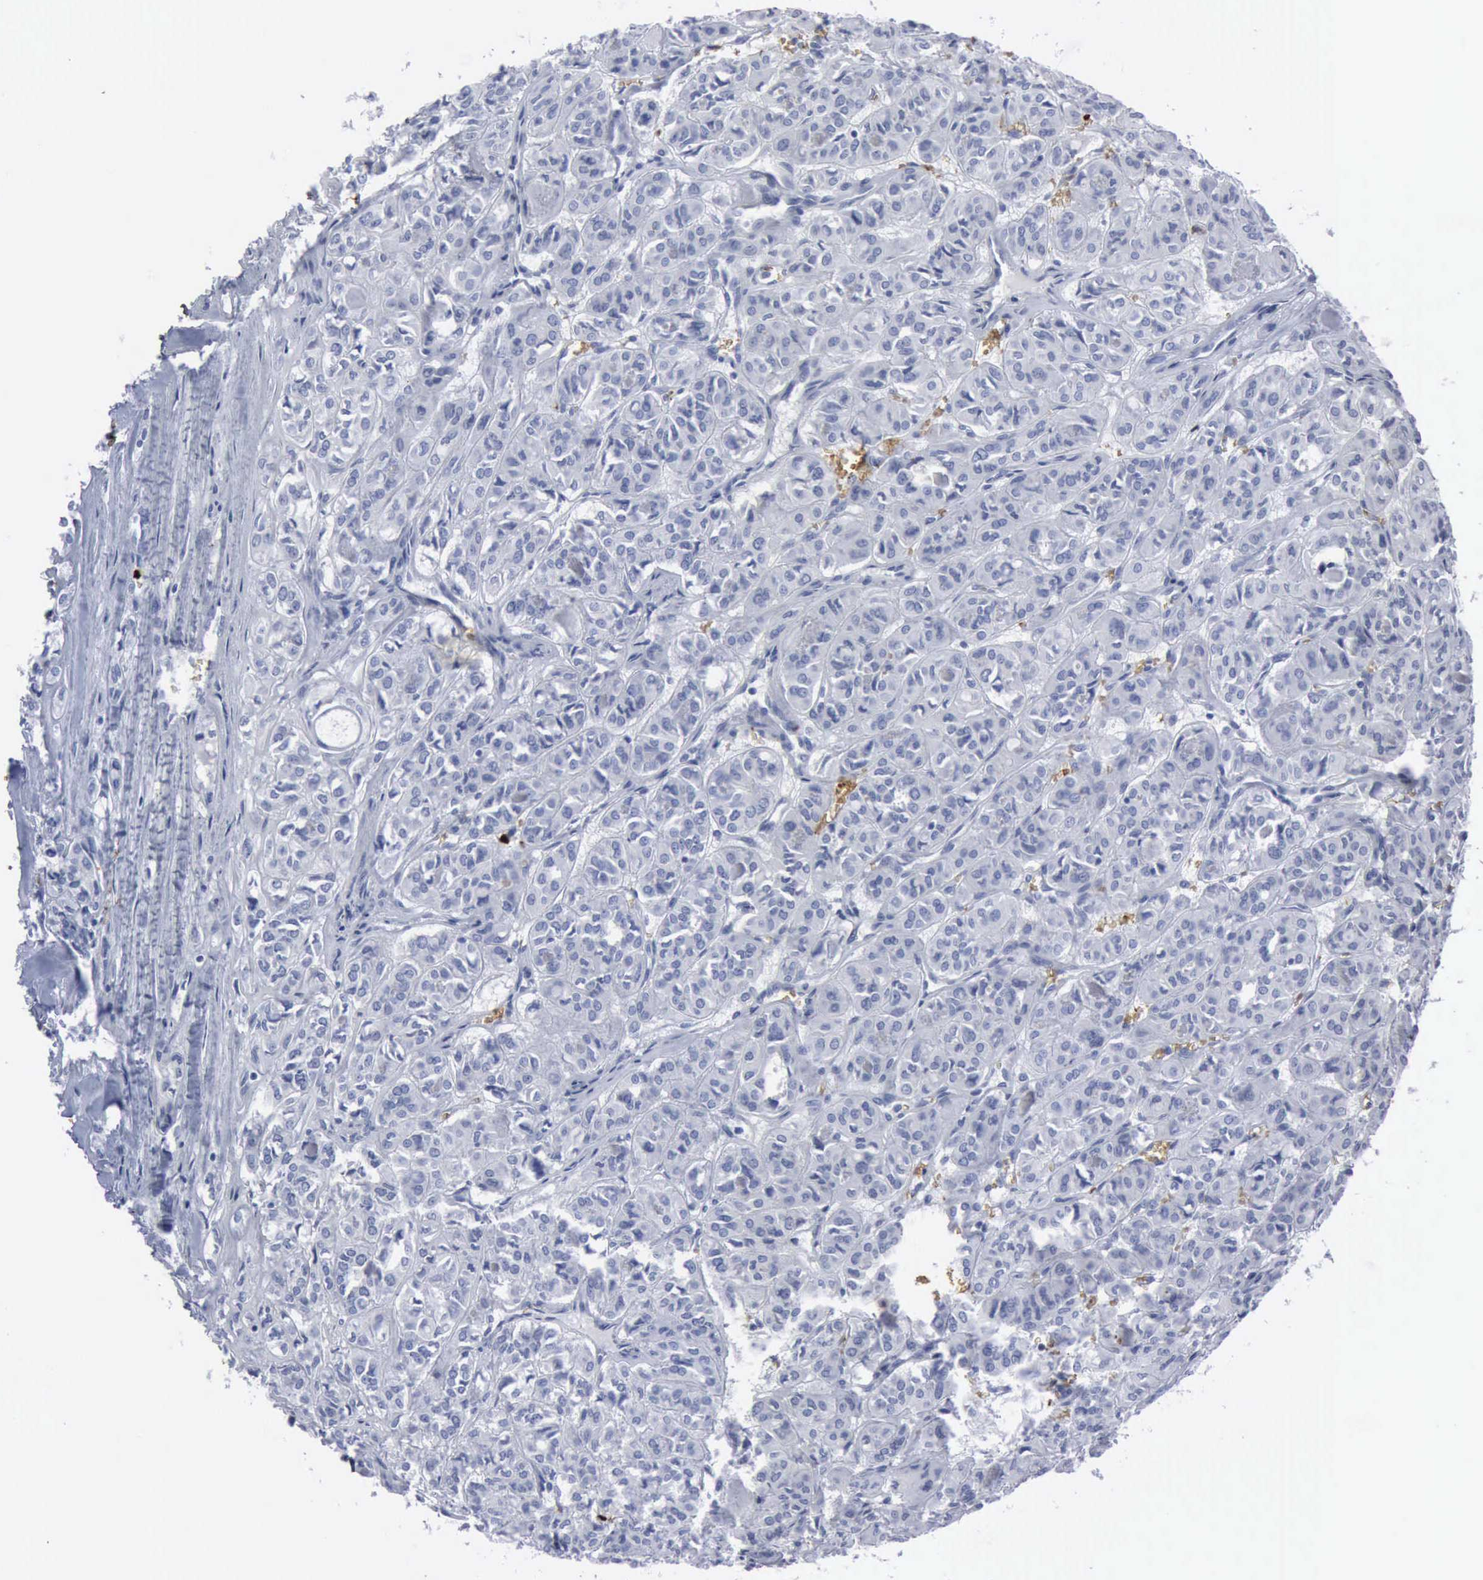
{"staining": {"intensity": "negative", "quantity": "none", "location": "none"}, "tissue": "thyroid cancer", "cell_type": "Tumor cells", "image_type": "cancer", "snomed": [{"axis": "morphology", "description": "Follicular adenoma carcinoma, NOS"}, {"axis": "topography", "description": "Thyroid gland"}], "caption": "High power microscopy photomicrograph of an immunohistochemistry (IHC) image of thyroid cancer, revealing no significant positivity in tumor cells.", "gene": "TGFB1", "patient": {"sex": "female", "age": 71}}